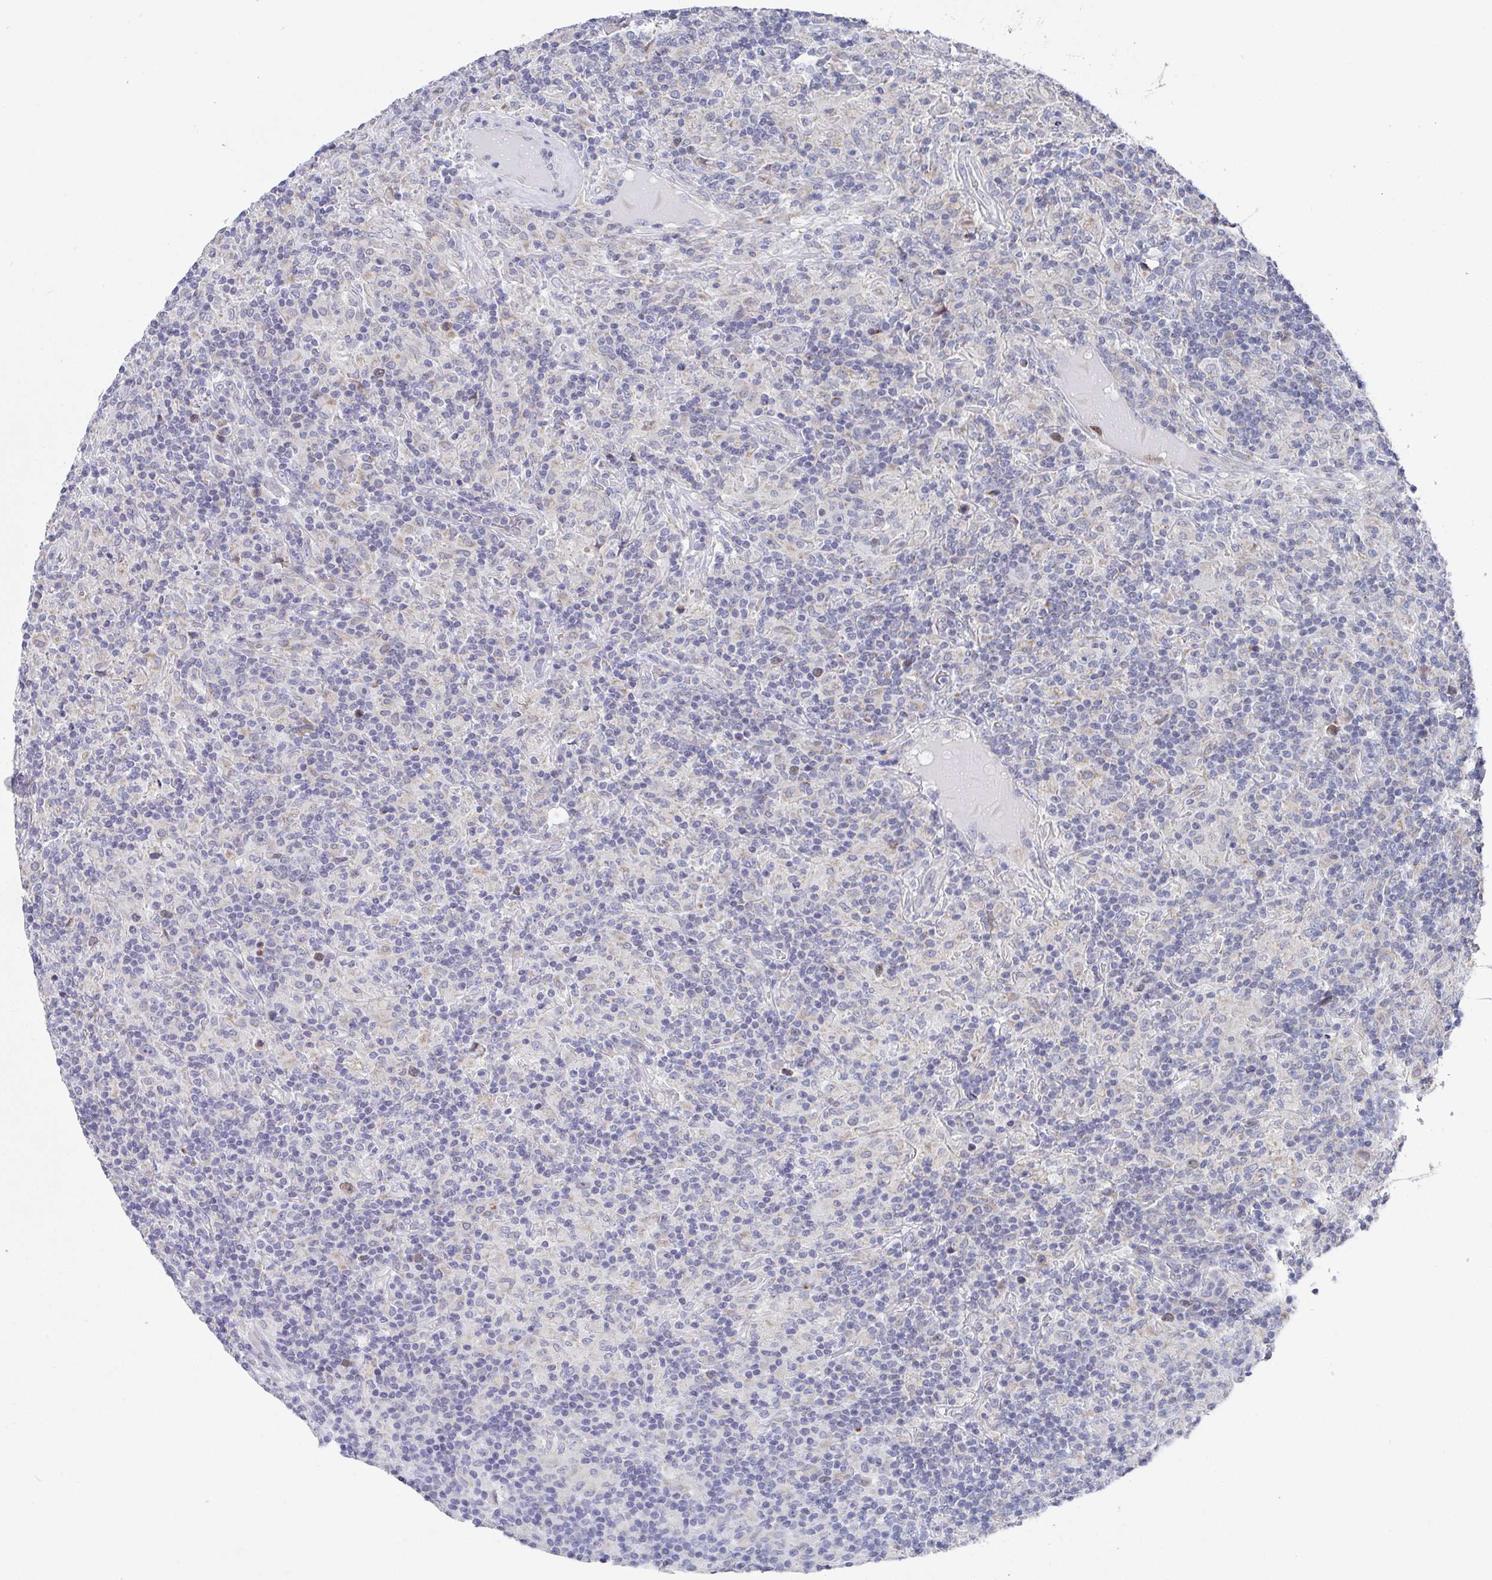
{"staining": {"intensity": "negative", "quantity": "none", "location": "none"}, "tissue": "lymphoma", "cell_type": "Tumor cells", "image_type": "cancer", "snomed": [{"axis": "morphology", "description": "Hodgkin's disease, NOS"}, {"axis": "topography", "description": "Lymph node"}], "caption": "This is an immunohistochemistry micrograph of human lymphoma. There is no staining in tumor cells.", "gene": "ATP5F1C", "patient": {"sex": "male", "age": 70}}